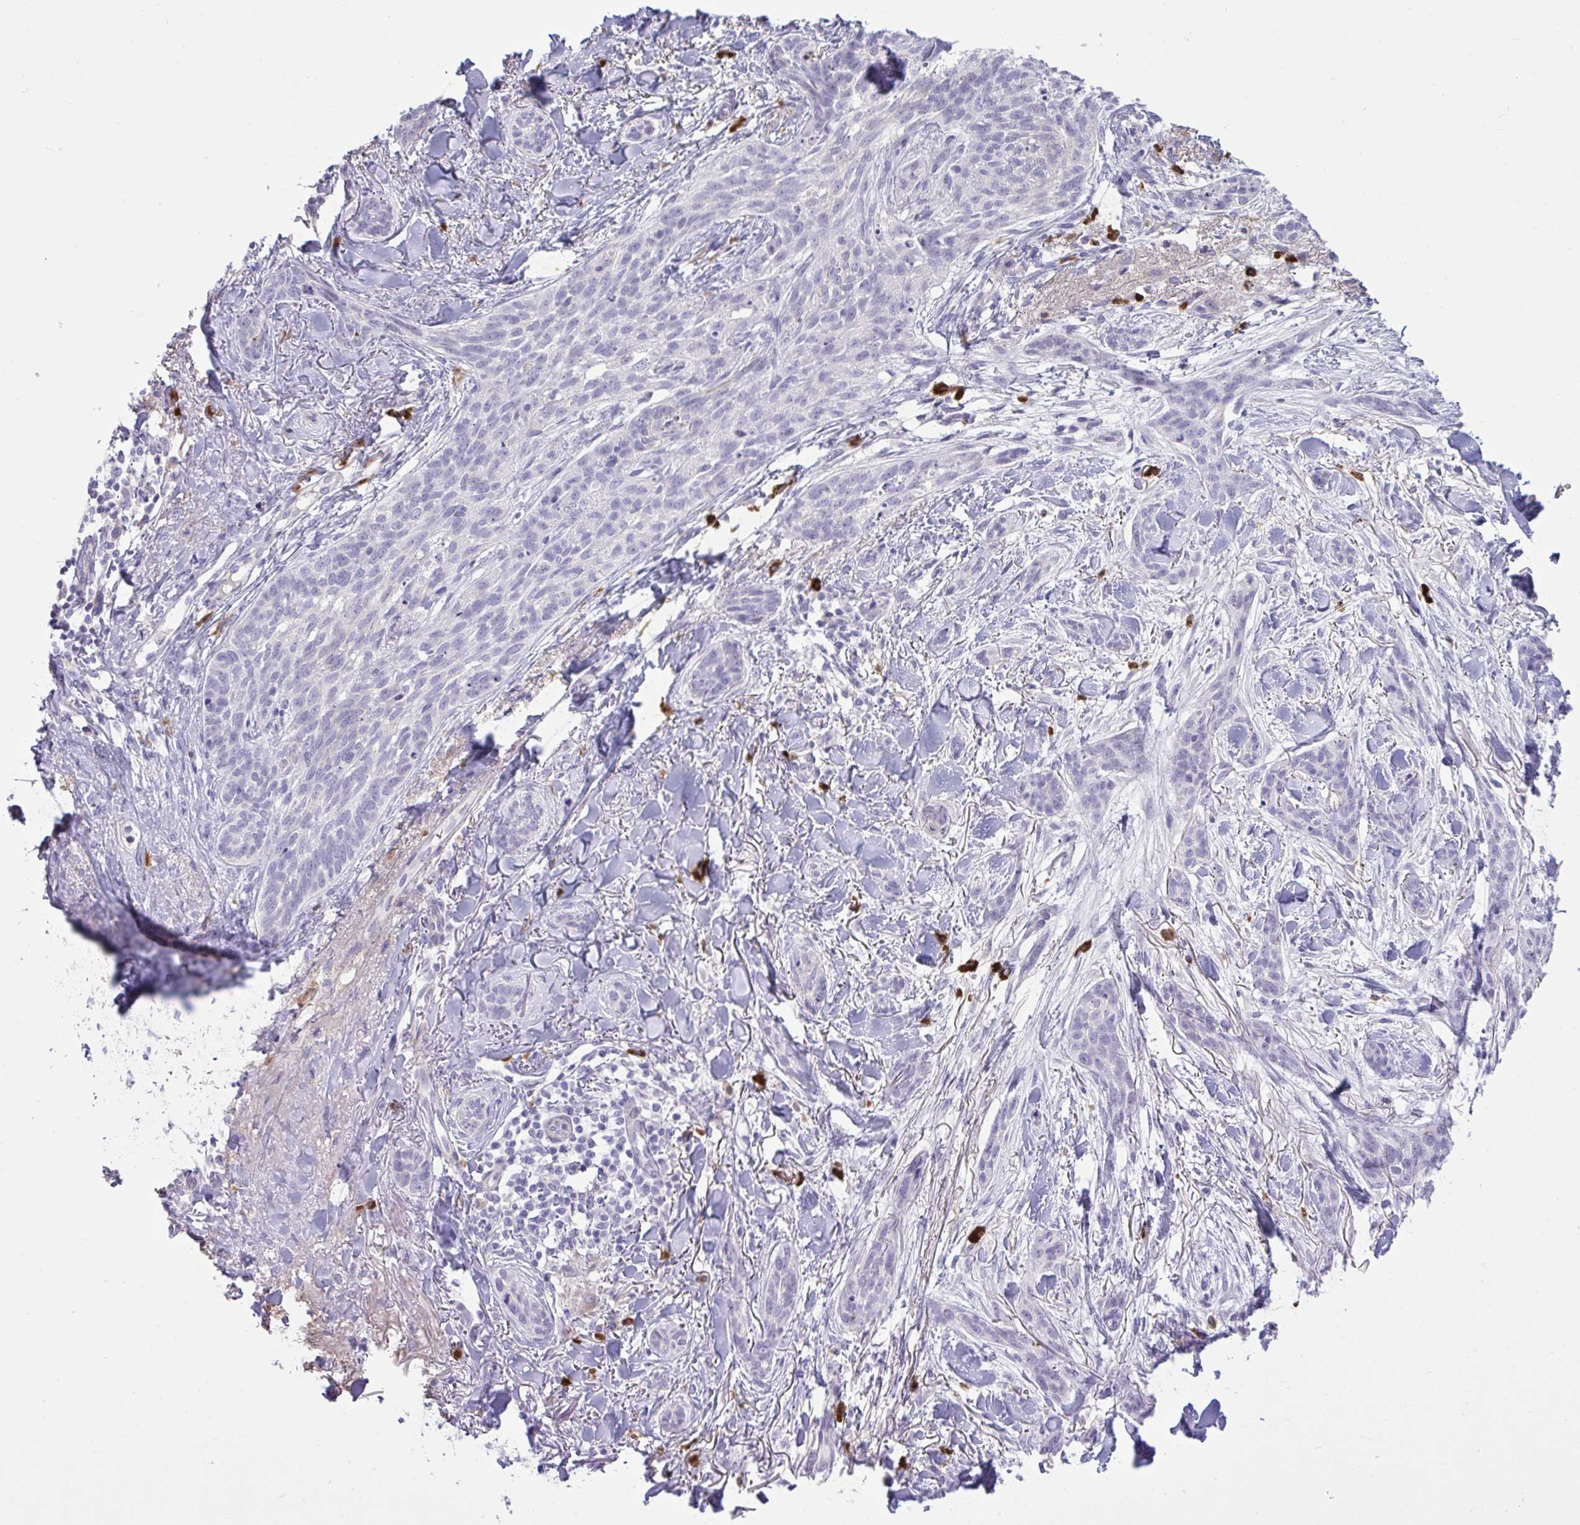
{"staining": {"intensity": "negative", "quantity": "none", "location": "none"}, "tissue": "skin cancer", "cell_type": "Tumor cells", "image_type": "cancer", "snomed": [{"axis": "morphology", "description": "Basal cell carcinoma"}, {"axis": "topography", "description": "Skin"}], "caption": "High magnification brightfield microscopy of skin basal cell carcinoma stained with DAB (3,3'-diaminobenzidine) (brown) and counterstained with hematoxylin (blue): tumor cells show no significant staining.", "gene": "SPAG1", "patient": {"sex": "male", "age": 52}}